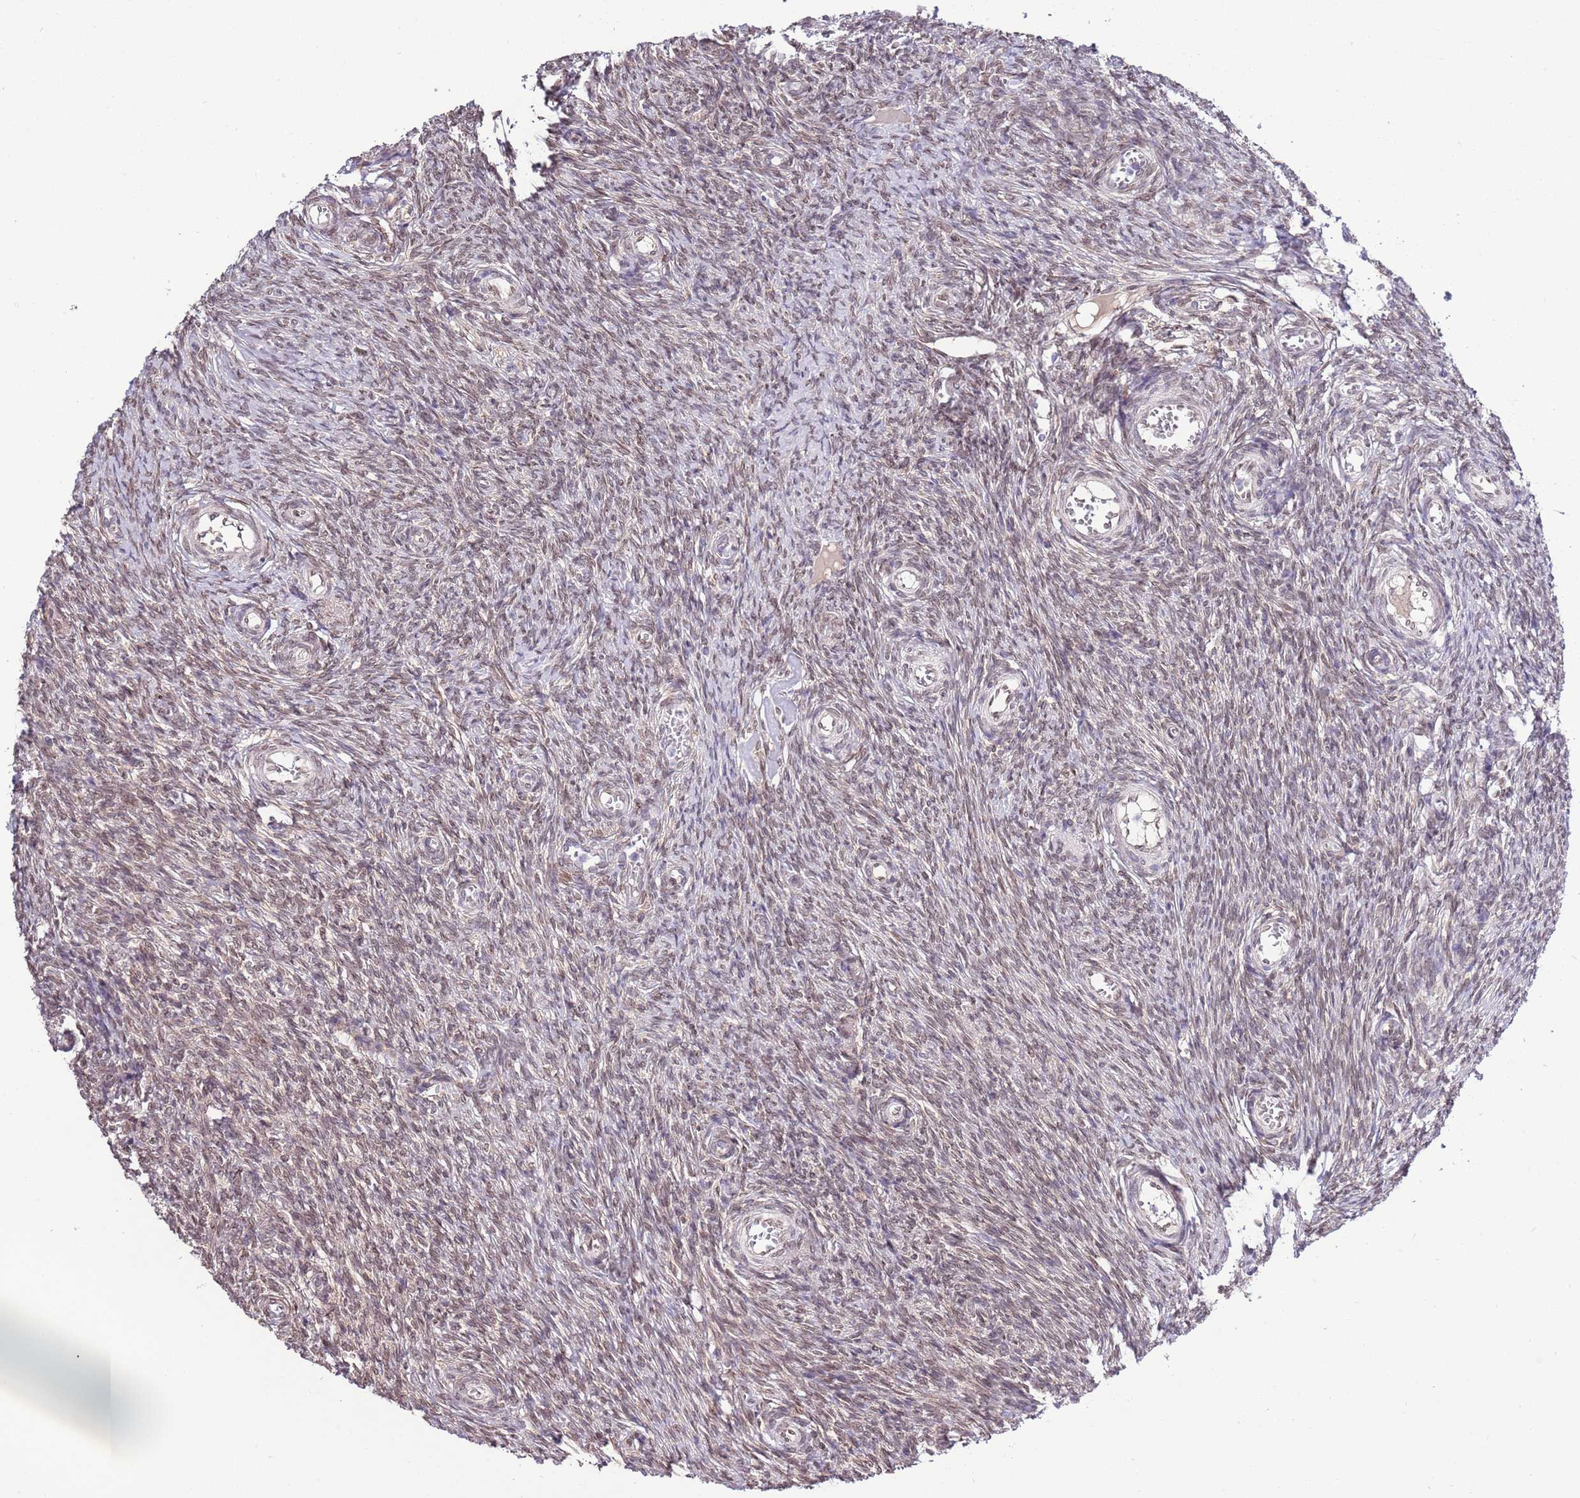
{"staining": {"intensity": "weak", "quantity": "25%-75%", "location": "nuclear"}, "tissue": "ovary", "cell_type": "Ovarian stroma cells", "image_type": "normal", "snomed": [{"axis": "morphology", "description": "Normal tissue, NOS"}, {"axis": "topography", "description": "Ovary"}], "caption": "Weak nuclear expression for a protein is identified in about 25%-75% of ovarian stroma cells of benign ovary using immunohistochemistry (IHC).", "gene": "ZNF665", "patient": {"sex": "female", "age": 44}}